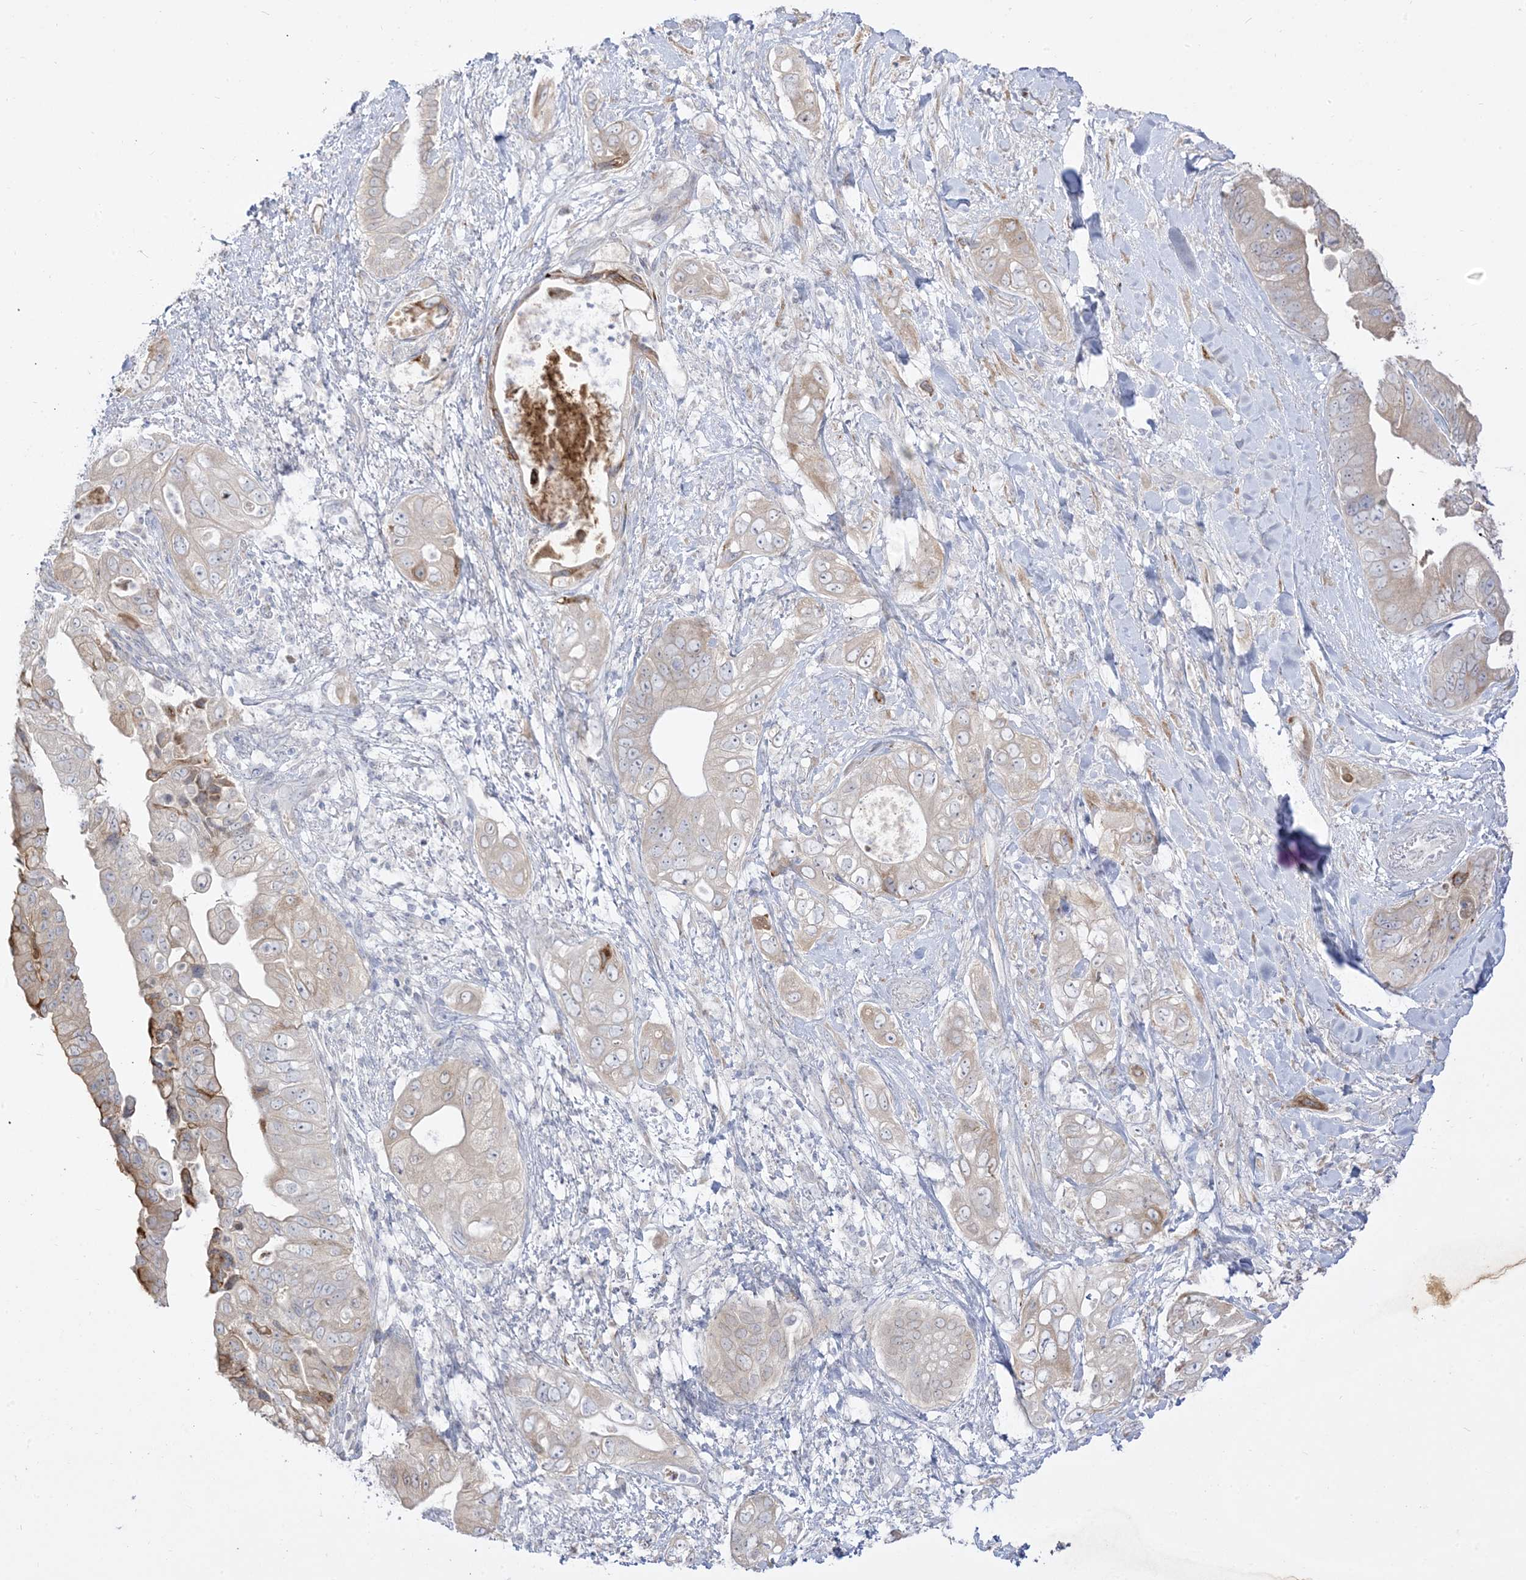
{"staining": {"intensity": "weak", "quantity": "<25%", "location": "cytoplasmic/membranous"}, "tissue": "pancreatic cancer", "cell_type": "Tumor cells", "image_type": "cancer", "snomed": [{"axis": "morphology", "description": "Adenocarcinoma, NOS"}, {"axis": "topography", "description": "Pancreas"}], "caption": "Human pancreatic adenocarcinoma stained for a protein using immunohistochemistry (IHC) exhibits no positivity in tumor cells.", "gene": "LOXL3", "patient": {"sex": "female", "age": 78}}